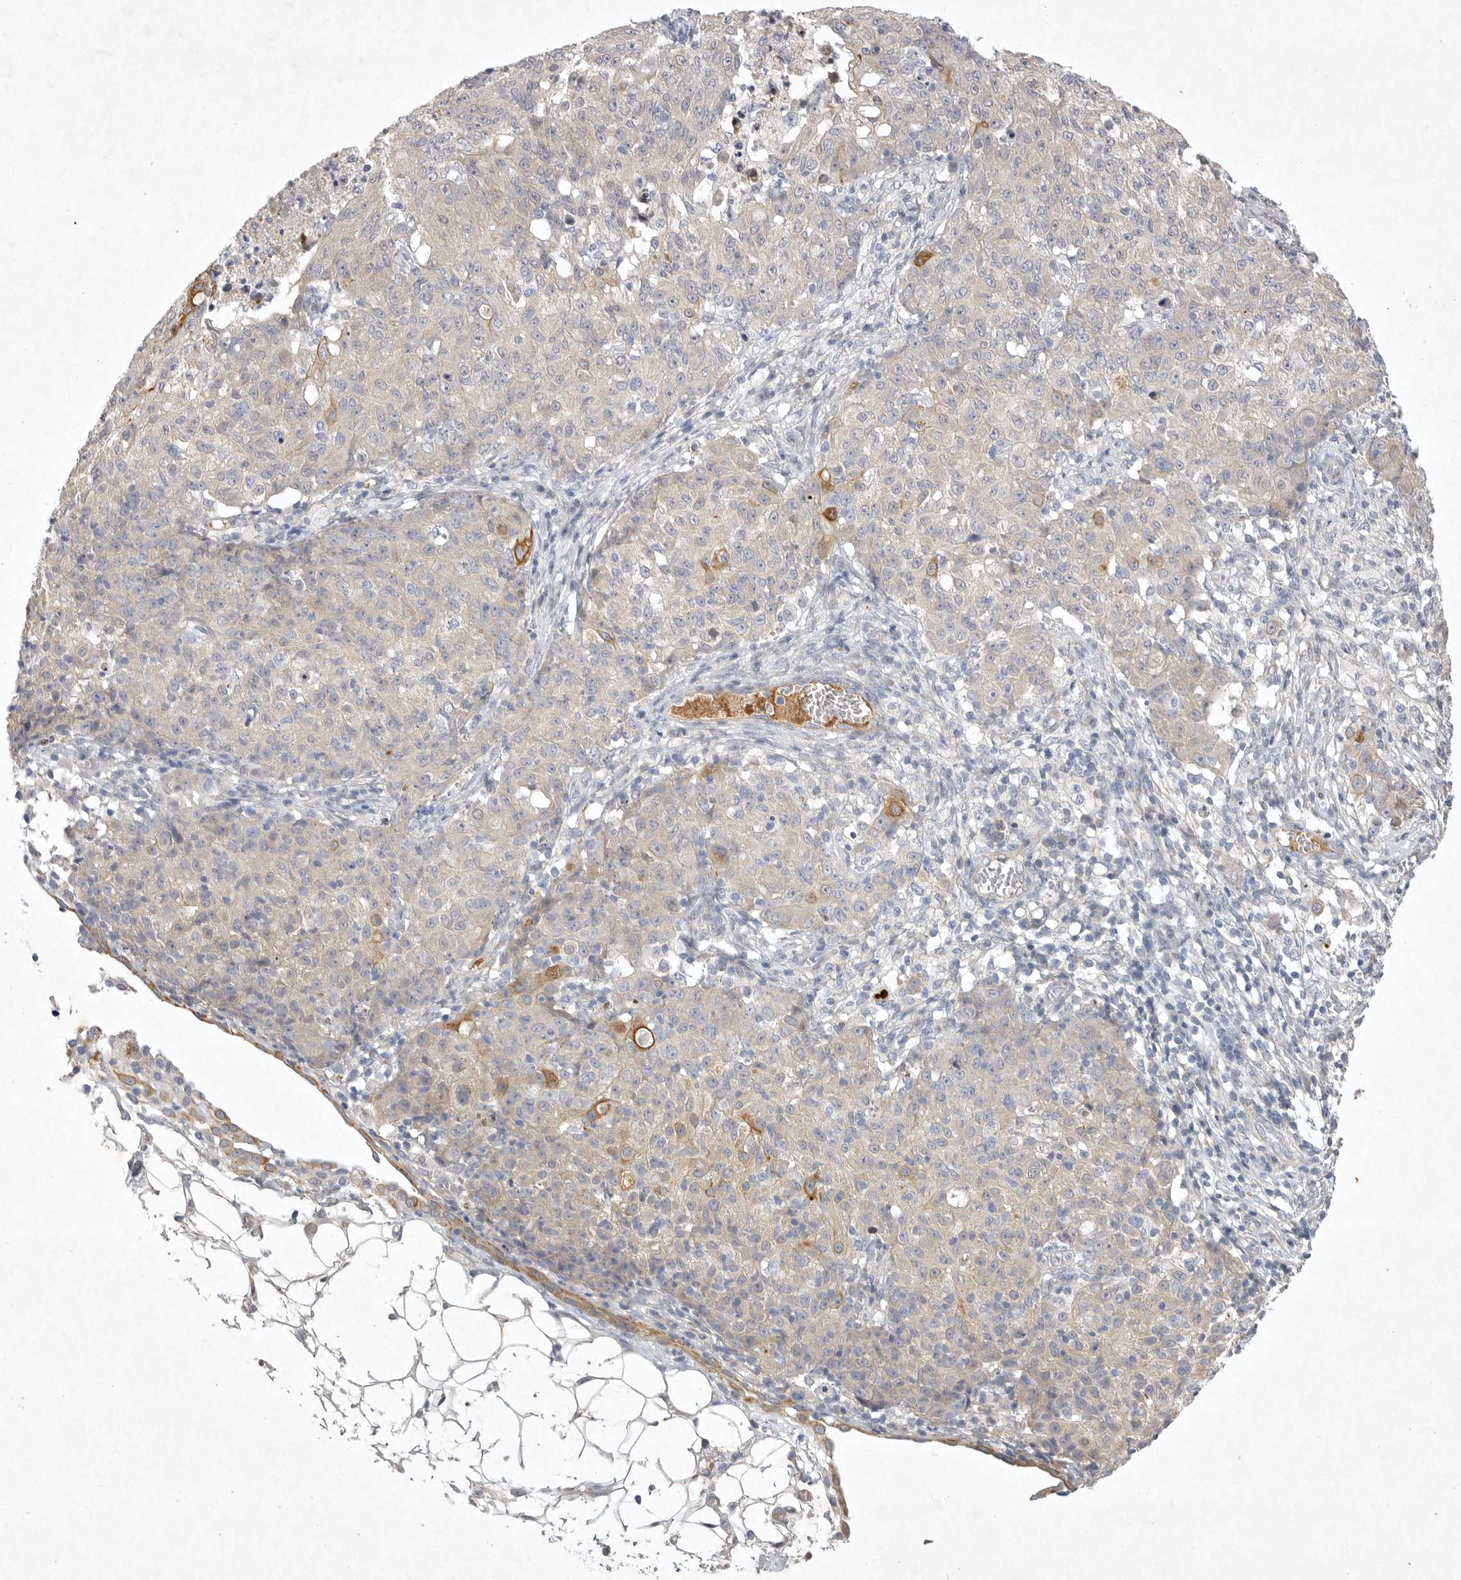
{"staining": {"intensity": "moderate", "quantity": "<25%", "location": "cytoplasmic/membranous"}, "tissue": "ovarian cancer", "cell_type": "Tumor cells", "image_type": "cancer", "snomed": [{"axis": "morphology", "description": "Carcinoma, endometroid"}, {"axis": "topography", "description": "Ovary"}], "caption": "Moderate cytoplasmic/membranous positivity is seen in about <25% of tumor cells in ovarian cancer.", "gene": "BZW2", "patient": {"sex": "female", "age": 42}}